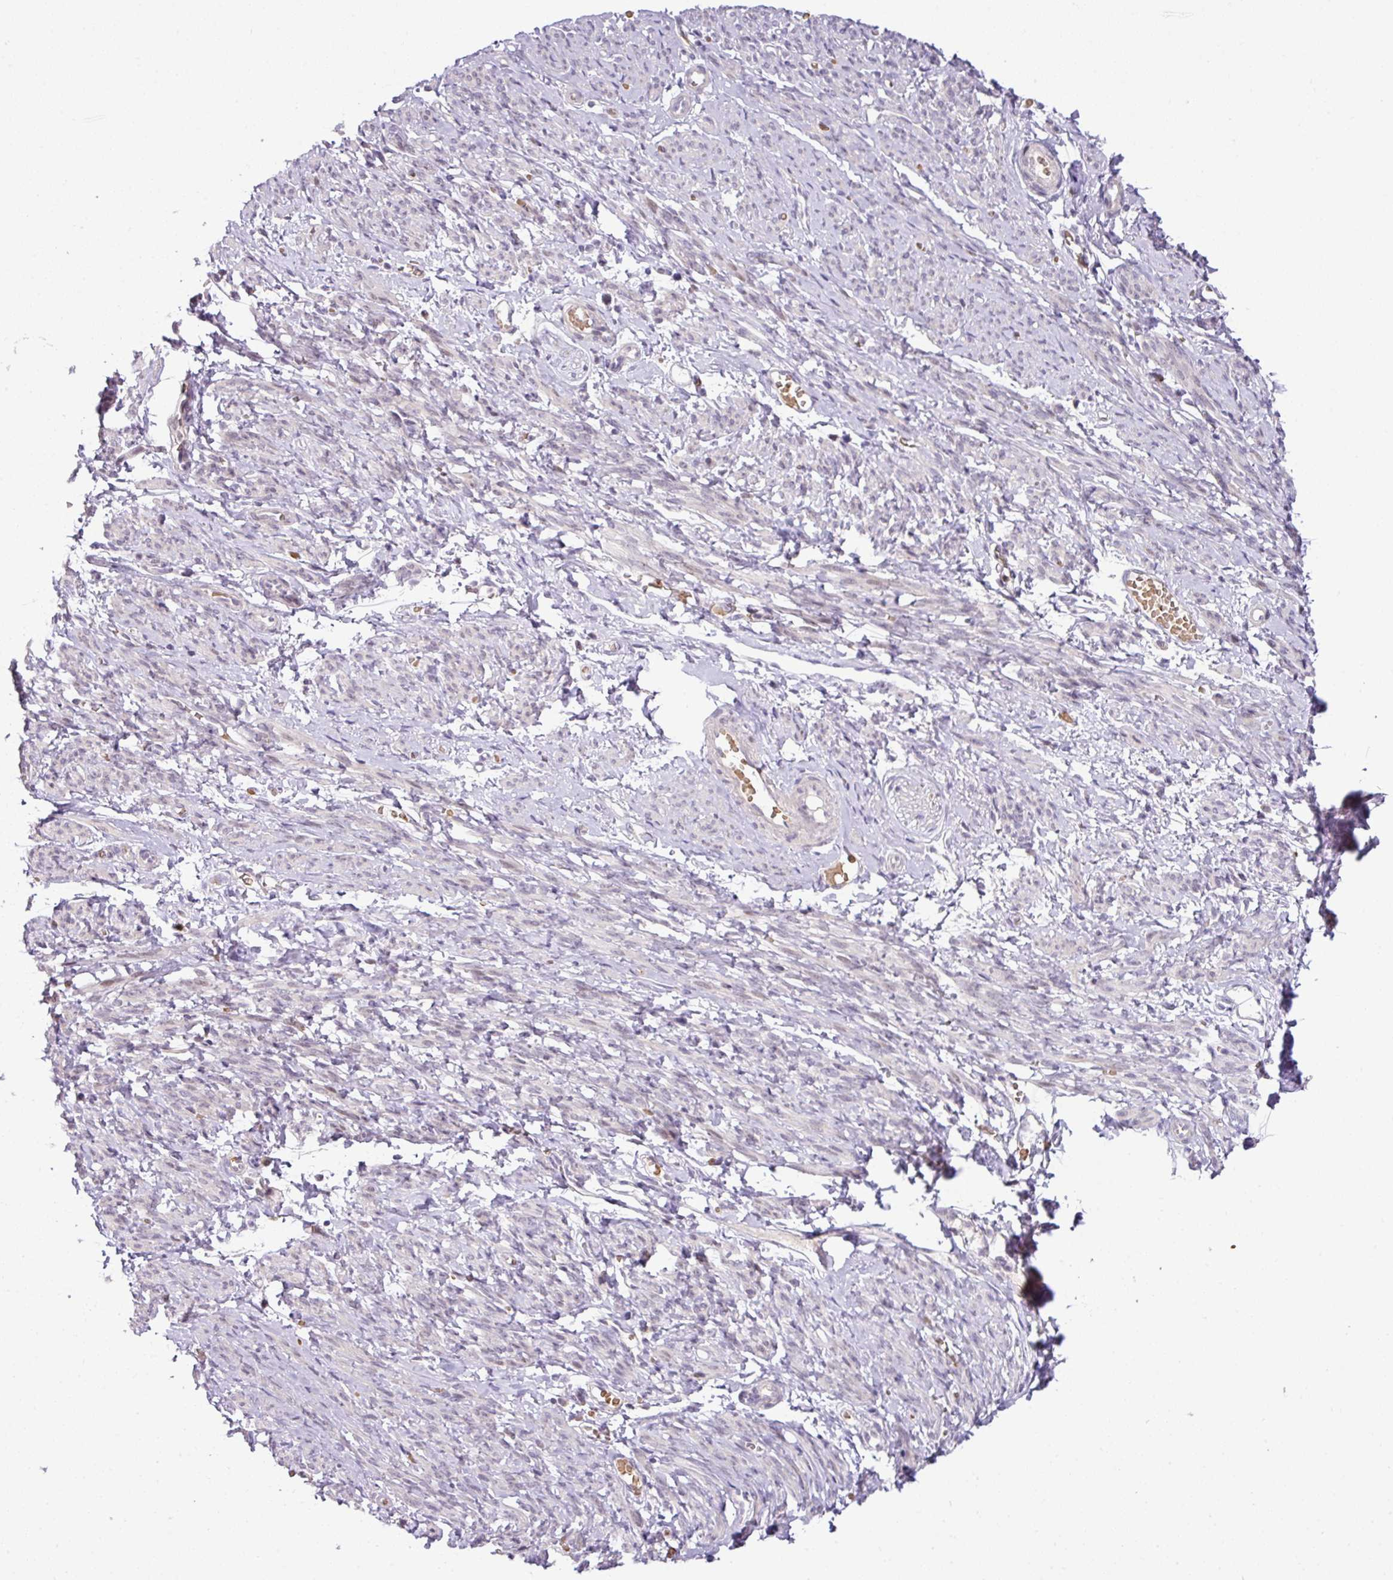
{"staining": {"intensity": "weak", "quantity": "<25%", "location": "nuclear"}, "tissue": "smooth muscle", "cell_type": "Smooth muscle cells", "image_type": "normal", "snomed": [{"axis": "morphology", "description": "Normal tissue, NOS"}, {"axis": "topography", "description": "Smooth muscle"}], "caption": "Micrograph shows no protein staining in smooth muscle cells of unremarkable smooth muscle.", "gene": "PARP2", "patient": {"sex": "female", "age": 65}}